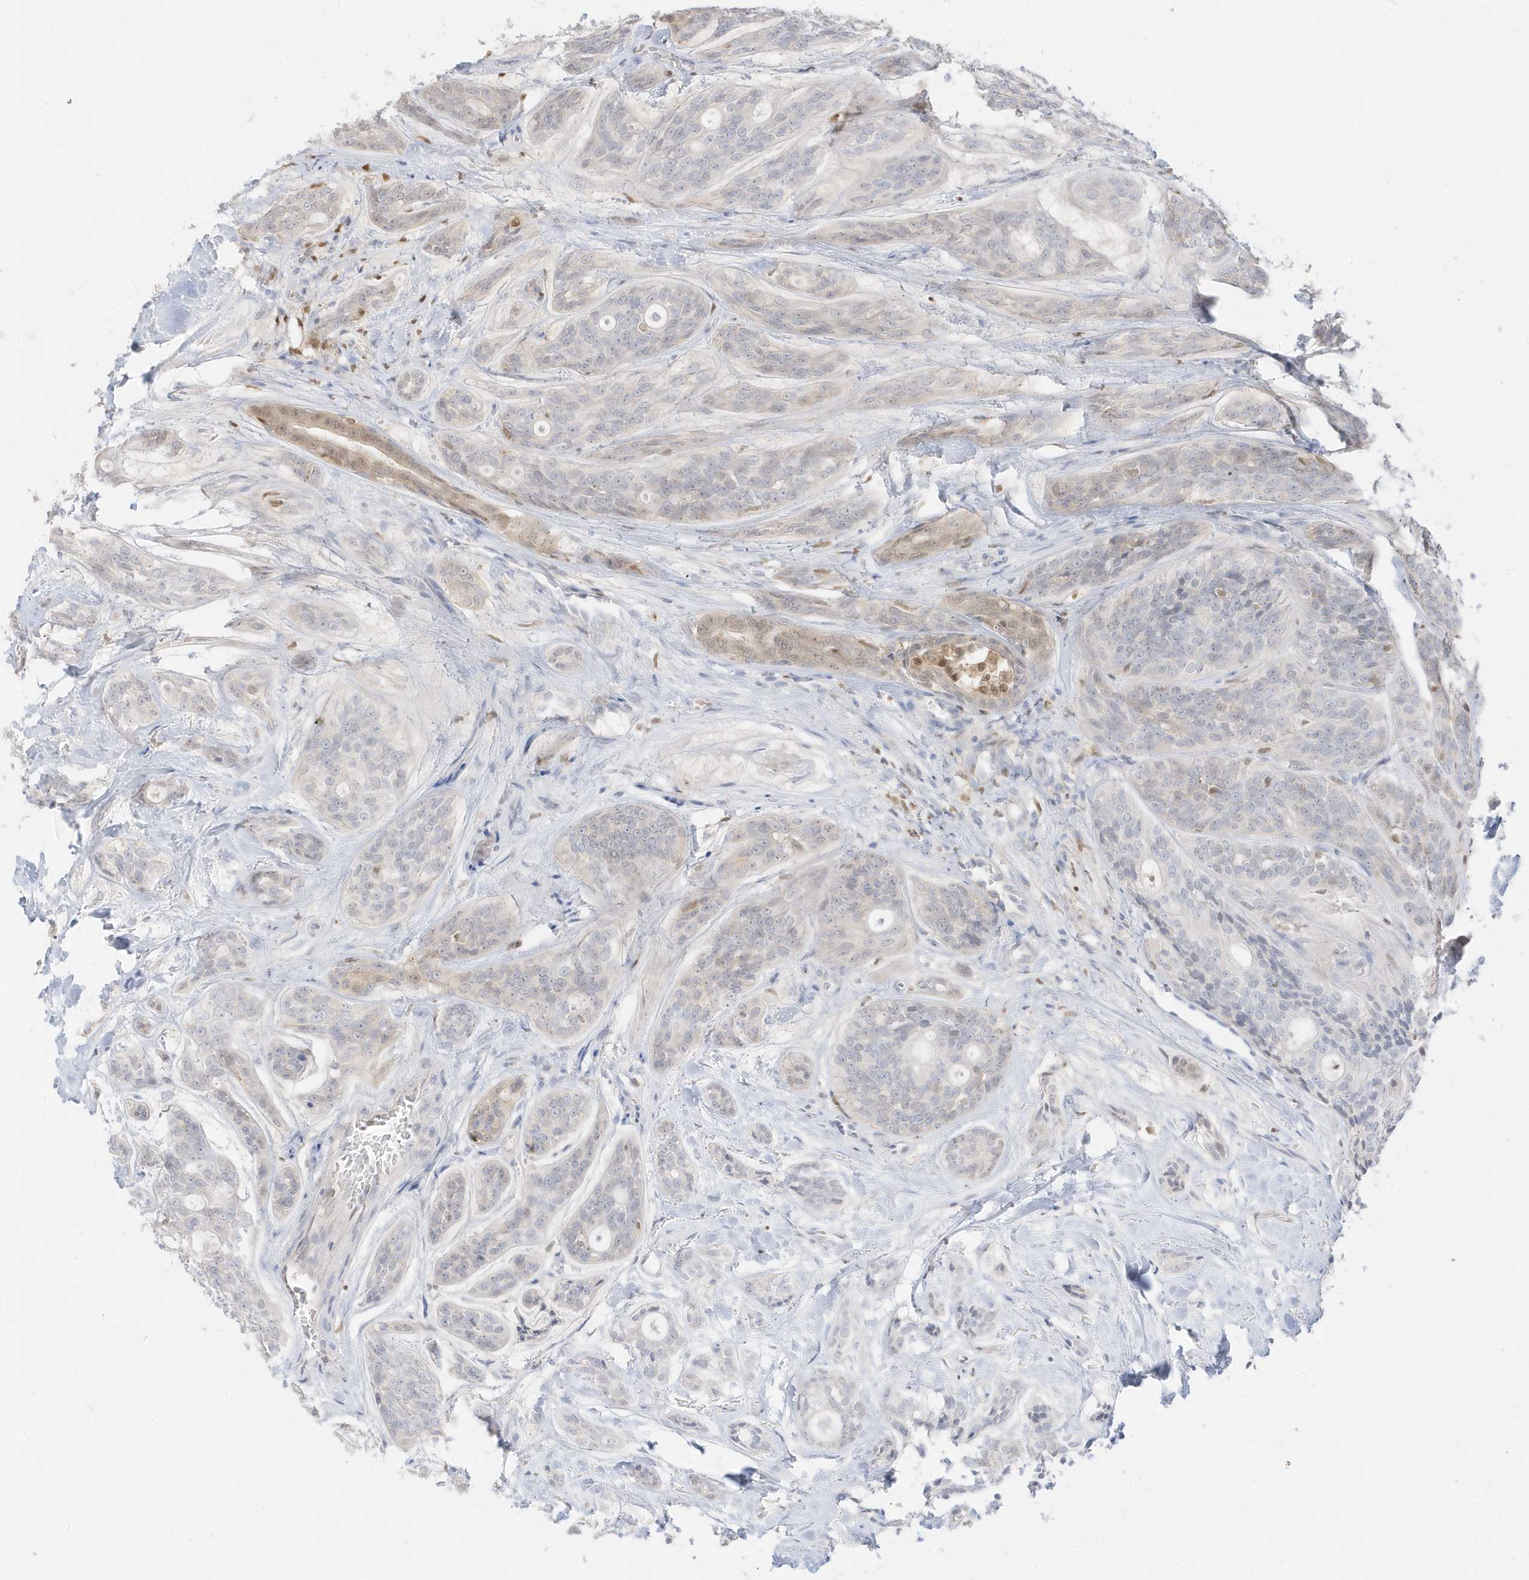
{"staining": {"intensity": "moderate", "quantity": "<25%", "location": "cytoplasmic/membranous,nuclear"}, "tissue": "head and neck cancer", "cell_type": "Tumor cells", "image_type": "cancer", "snomed": [{"axis": "morphology", "description": "Adenocarcinoma, NOS"}, {"axis": "topography", "description": "Head-Neck"}], "caption": "Head and neck adenocarcinoma stained with DAB (3,3'-diaminobenzidine) immunohistochemistry (IHC) demonstrates low levels of moderate cytoplasmic/membranous and nuclear positivity in approximately <25% of tumor cells.", "gene": "GCA", "patient": {"sex": "male", "age": 66}}